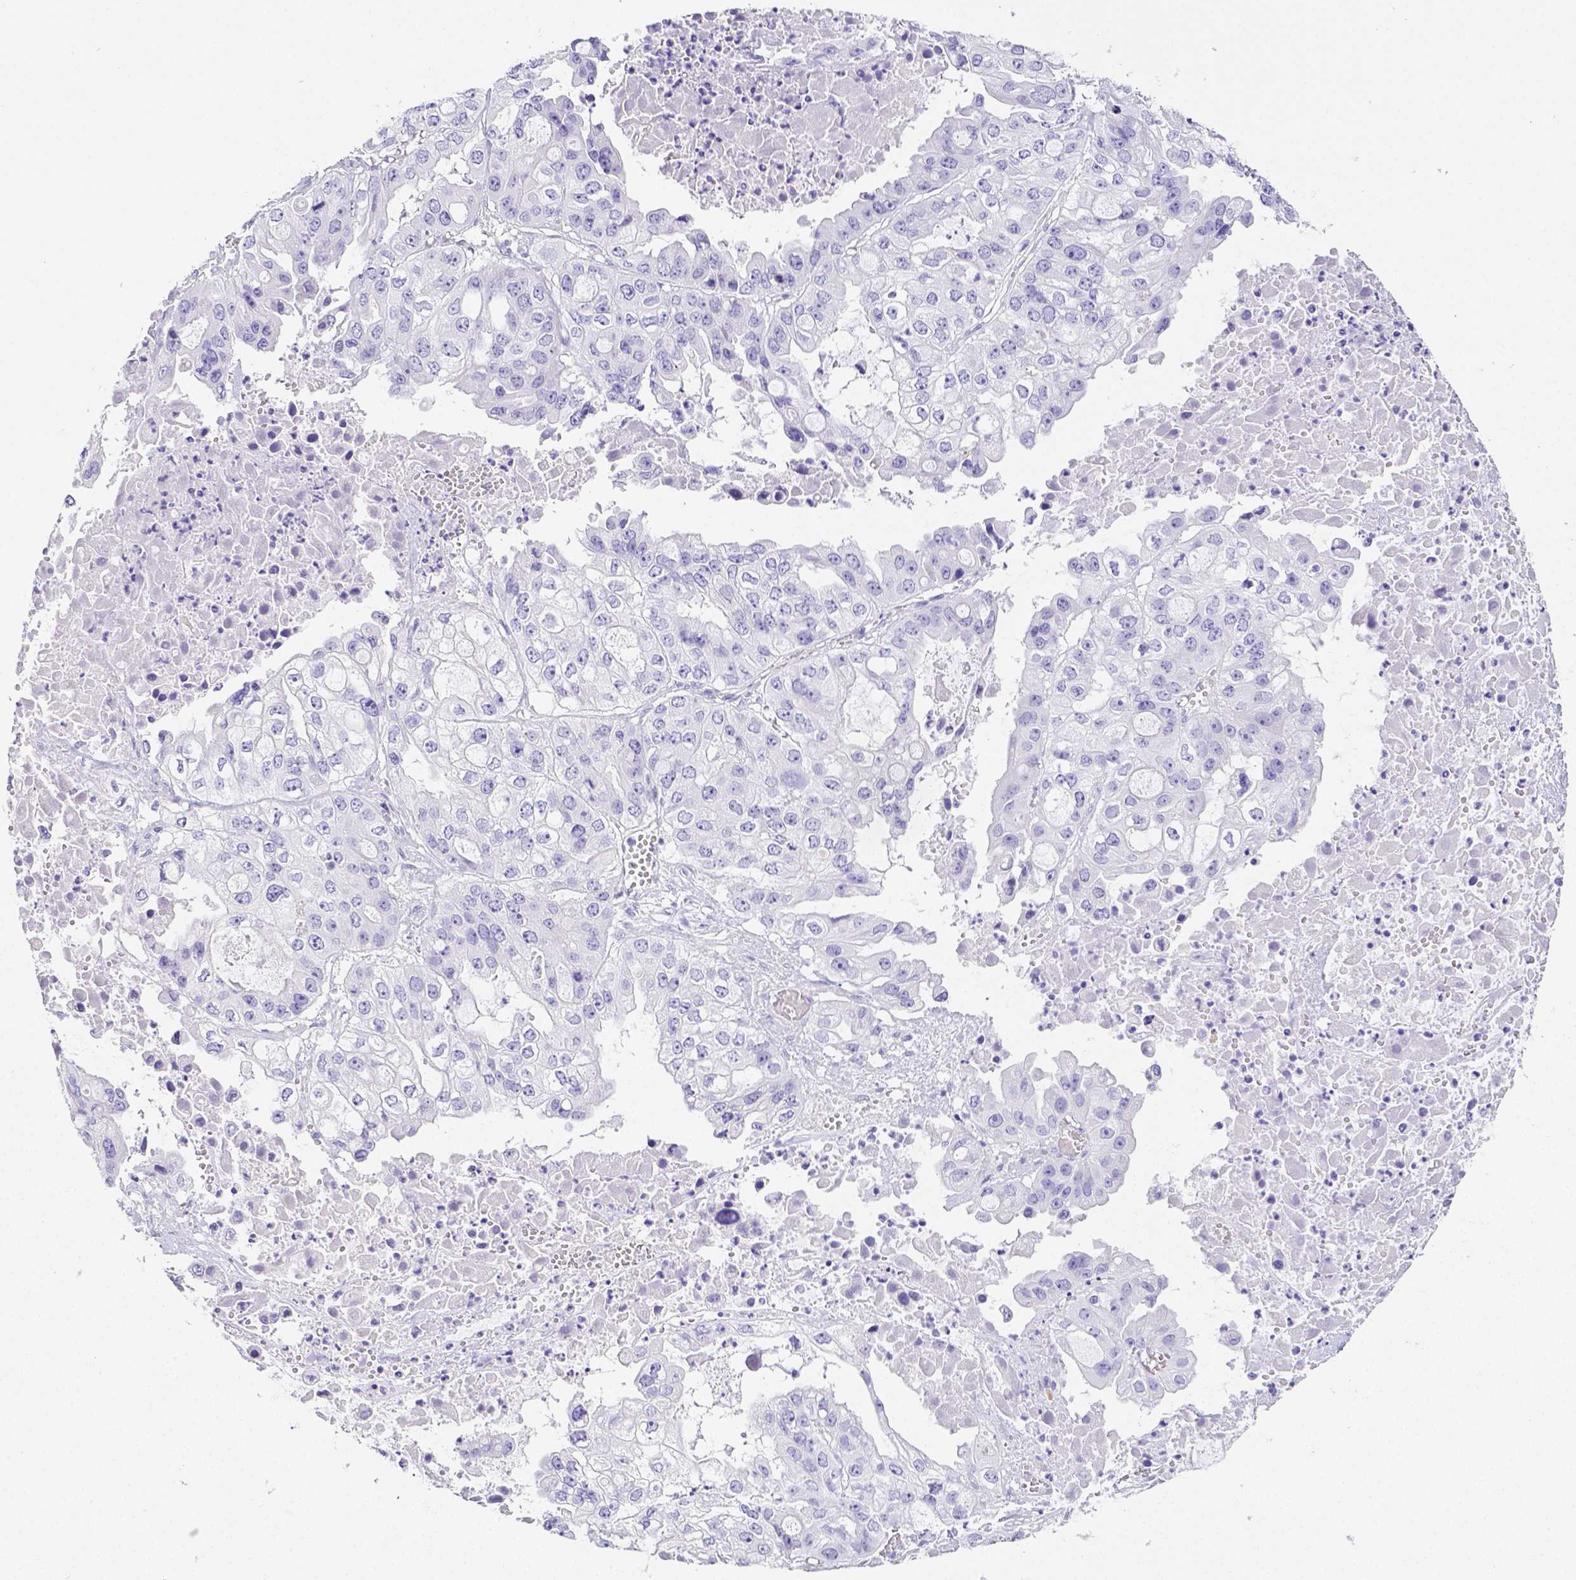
{"staining": {"intensity": "negative", "quantity": "none", "location": "none"}, "tissue": "ovarian cancer", "cell_type": "Tumor cells", "image_type": "cancer", "snomed": [{"axis": "morphology", "description": "Cystadenocarcinoma, serous, NOS"}, {"axis": "topography", "description": "Ovary"}], "caption": "This is an IHC photomicrograph of ovarian cancer. There is no expression in tumor cells.", "gene": "ARHGAP36", "patient": {"sex": "female", "age": 56}}